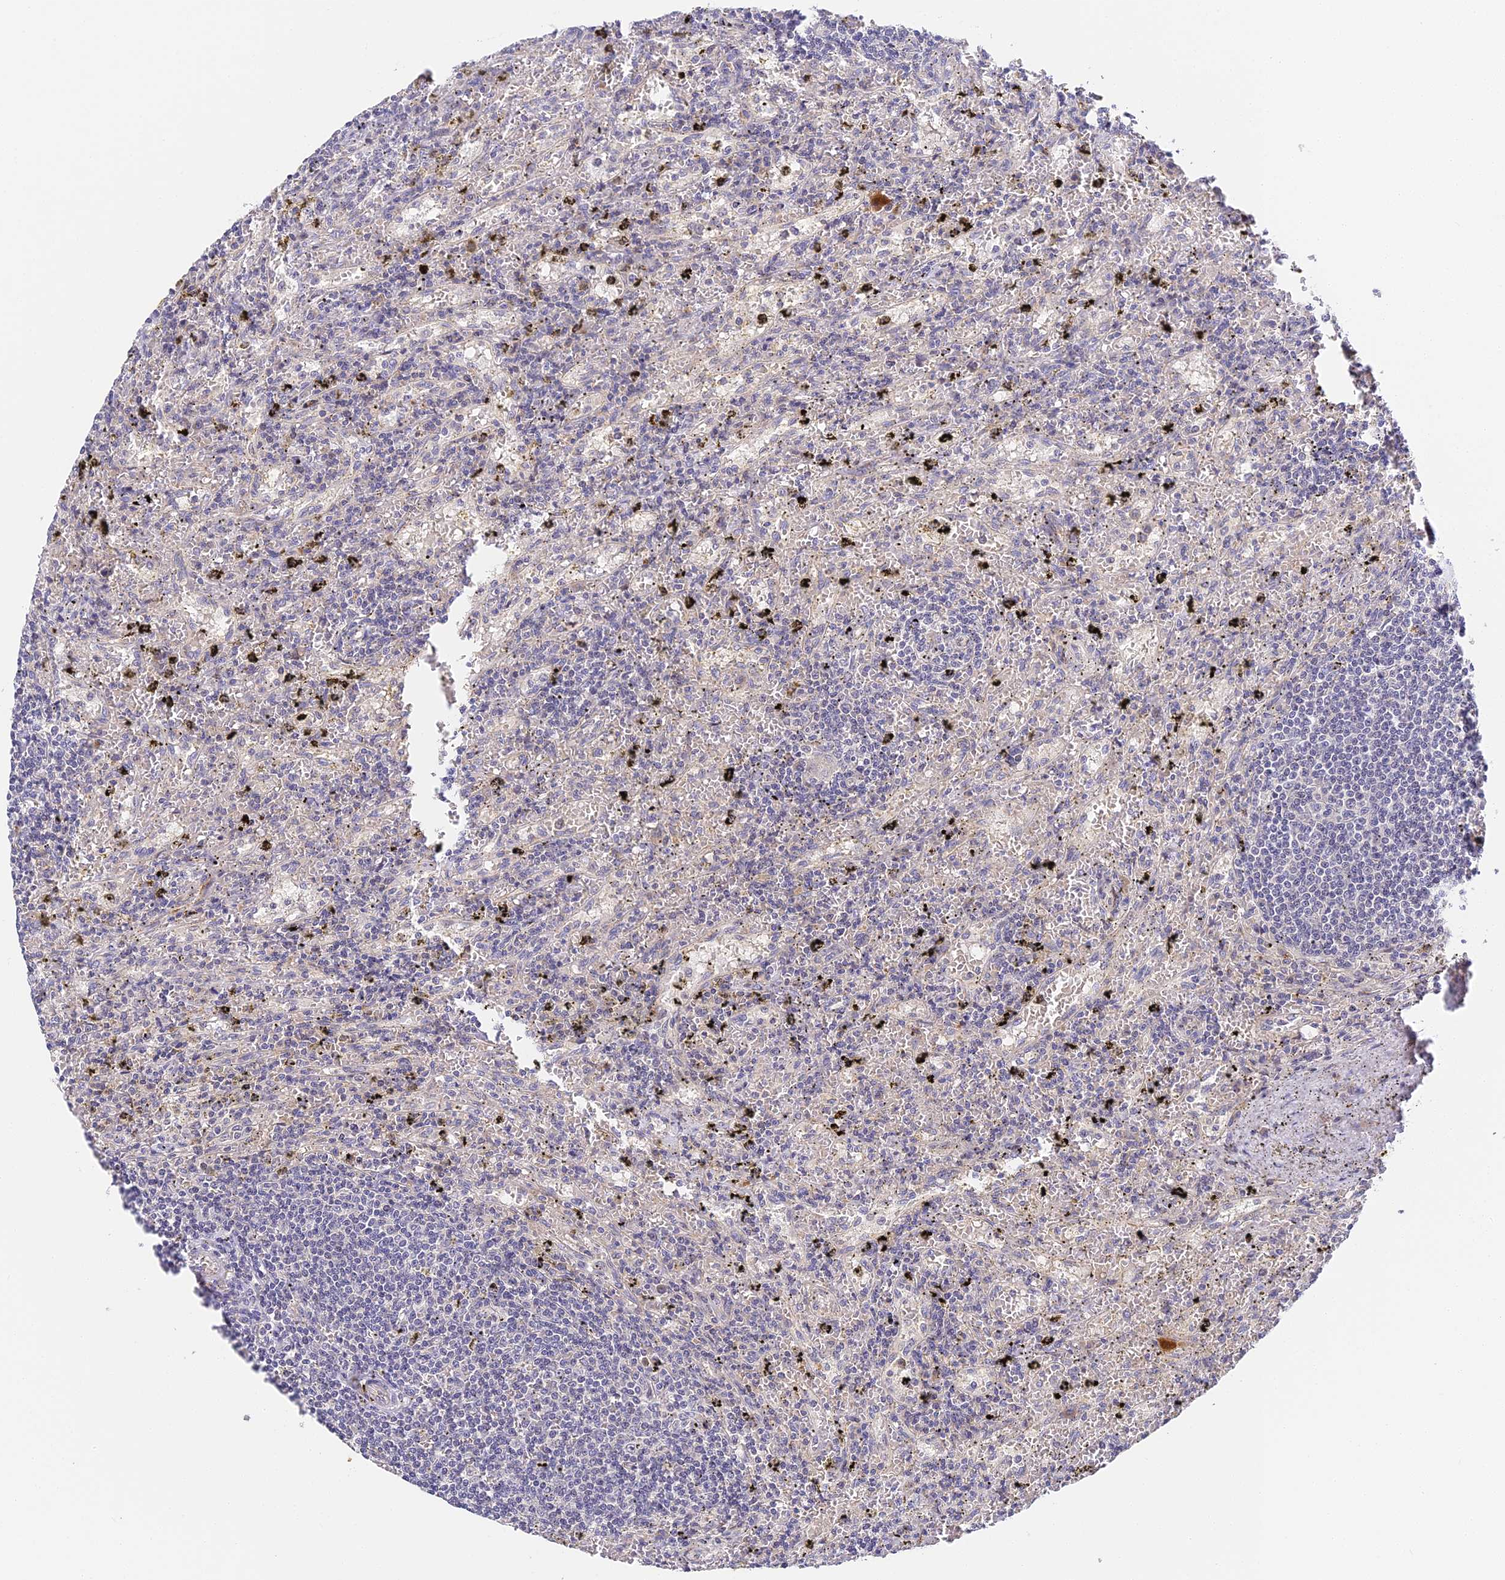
{"staining": {"intensity": "negative", "quantity": "none", "location": "none"}, "tissue": "lymphoma", "cell_type": "Tumor cells", "image_type": "cancer", "snomed": [{"axis": "morphology", "description": "Malignant lymphoma, non-Hodgkin's type, Low grade"}, {"axis": "topography", "description": "Spleen"}], "caption": "The immunohistochemistry photomicrograph has no significant expression in tumor cells of malignant lymphoma, non-Hodgkin's type (low-grade) tissue.", "gene": "DNAAF10", "patient": {"sex": "male", "age": 76}}